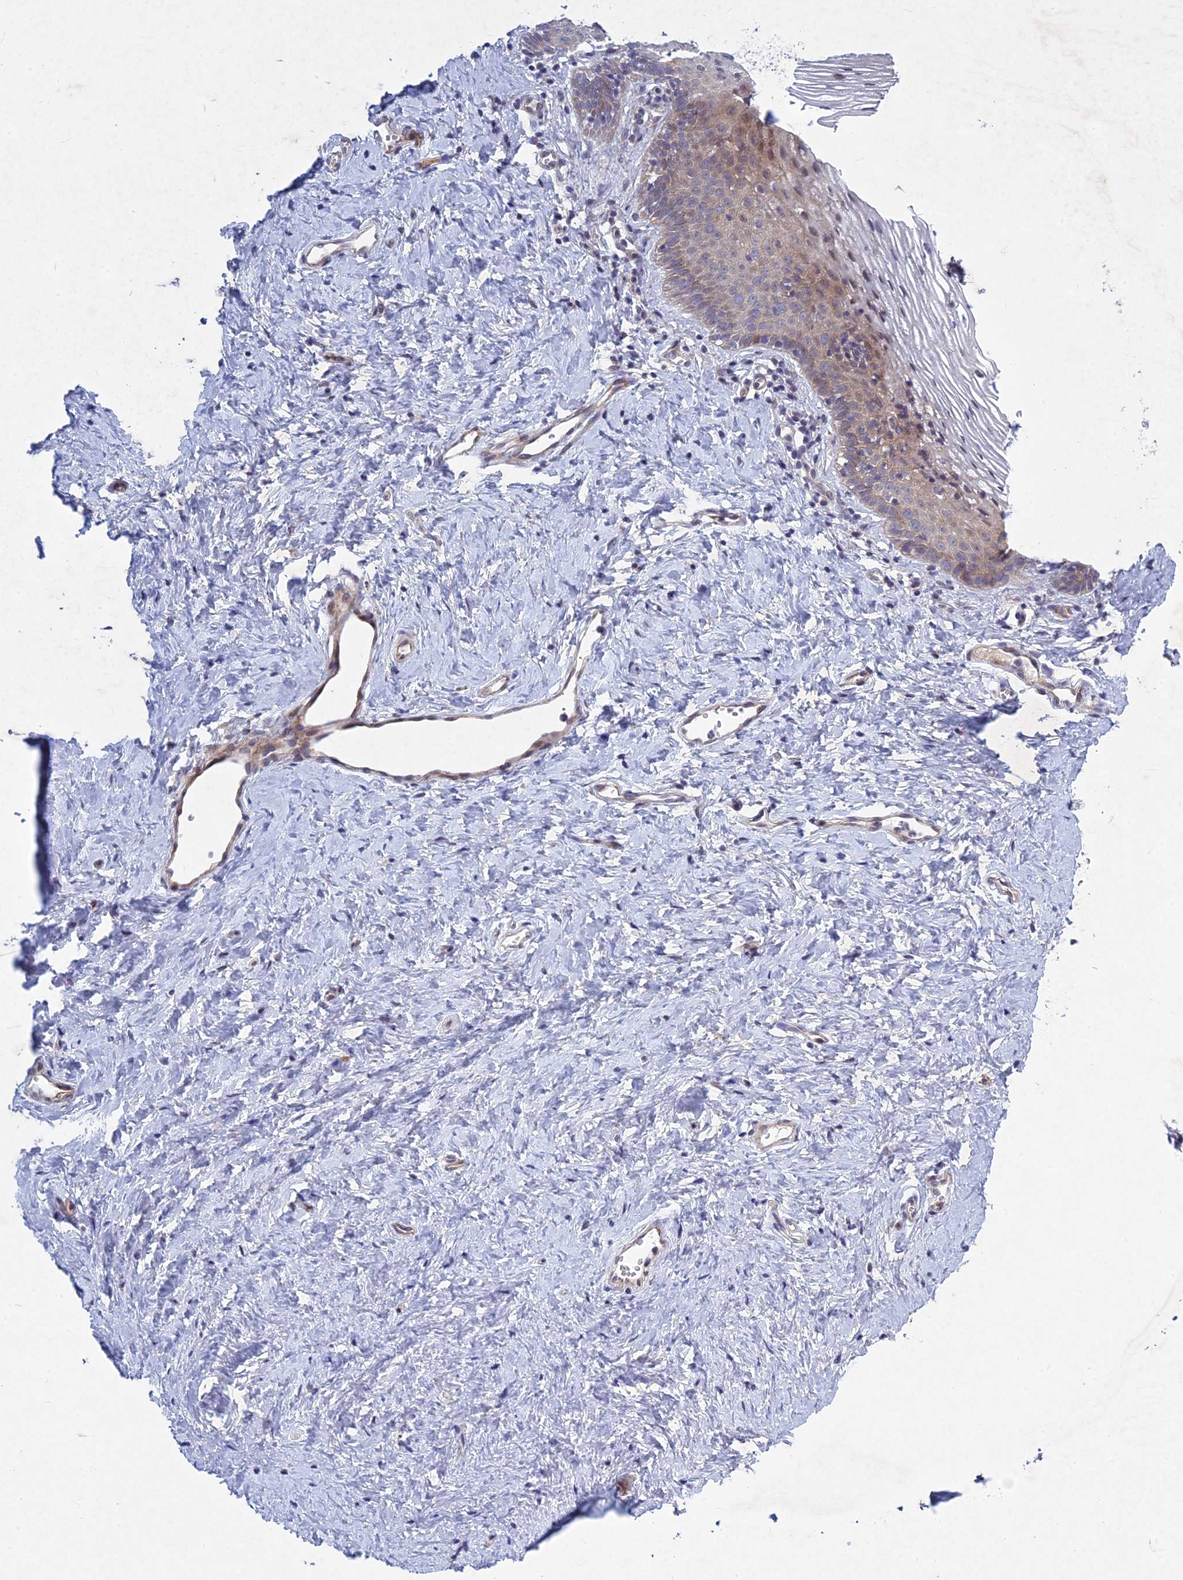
{"staining": {"intensity": "weak", "quantity": "<25%", "location": "cytoplasmic/membranous"}, "tissue": "vagina", "cell_type": "Squamous epithelial cells", "image_type": "normal", "snomed": [{"axis": "morphology", "description": "Normal tissue, NOS"}, {"axis": "topography", "description": "Vagina"}], "caption": "Immunohistochemistry image of benign vagina: human vagina stained with DAB (3,3'-diaminobenzidine) reveals no significant protein positivity in squamous epithelial cells.", "gene": "PTHLH", "patient": {"sex": "female", "age": 32}}